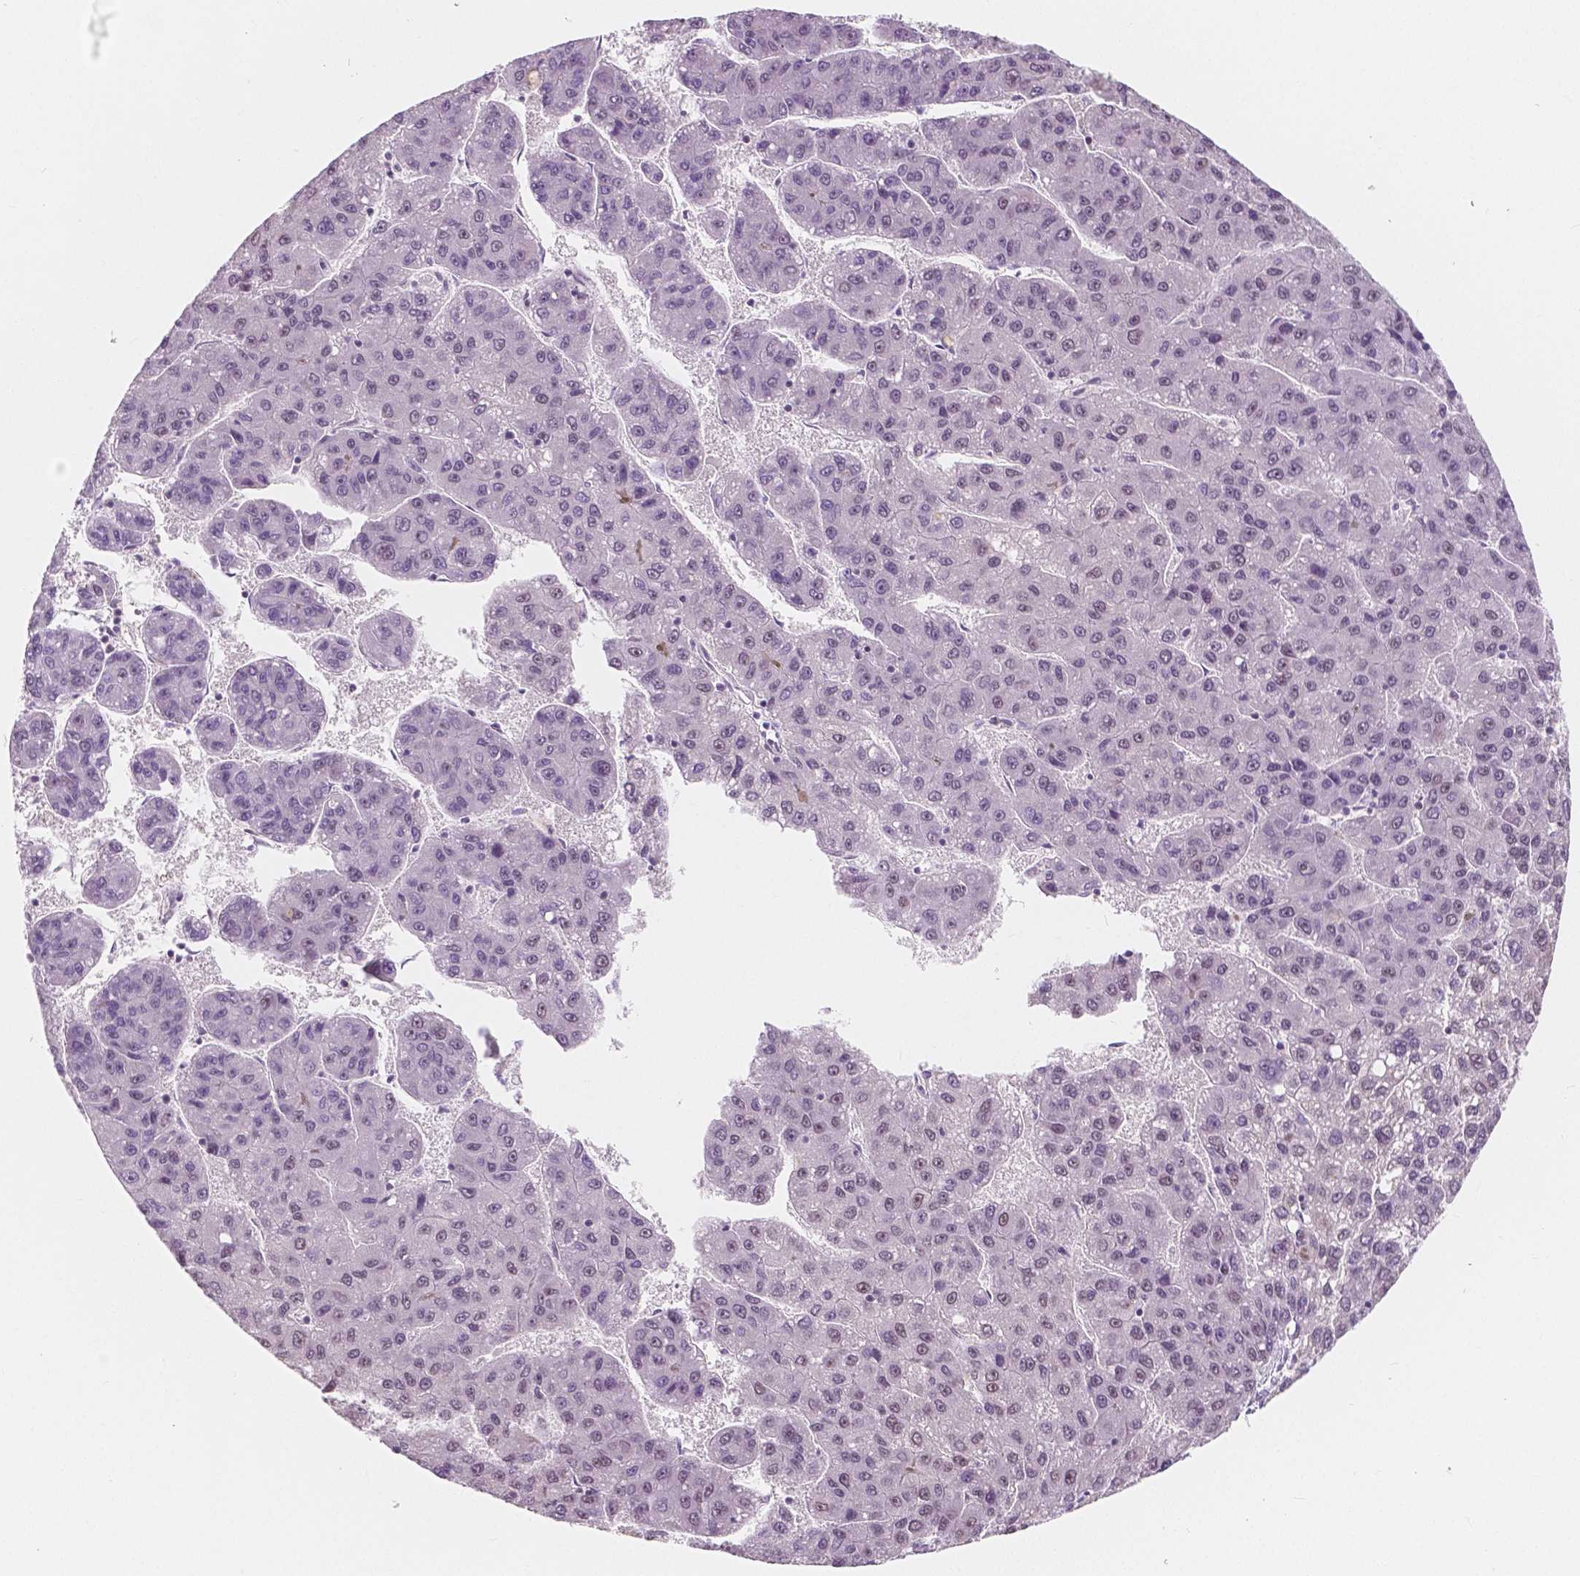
{"staining": {"intensity": "weak", "quantity": "<25%", "location": "nuclear"}, "tissue": "liver cancer", "cell_type": "Tumor cells", "image_type": "cancer", "snomed": [{"axis": "morphology", "description": "Carcinoma, Hepatocellular, NOS"}, {"axis": "topography", "description": "Liver"}], "caption": "Liver hepatocellular carcinoma stained for a protein using immunohistochemistry (IHC) demonstrates no staining tumor cells.", "gene": "NOLC1", "patient": {"sex": "female", "age": 82}}